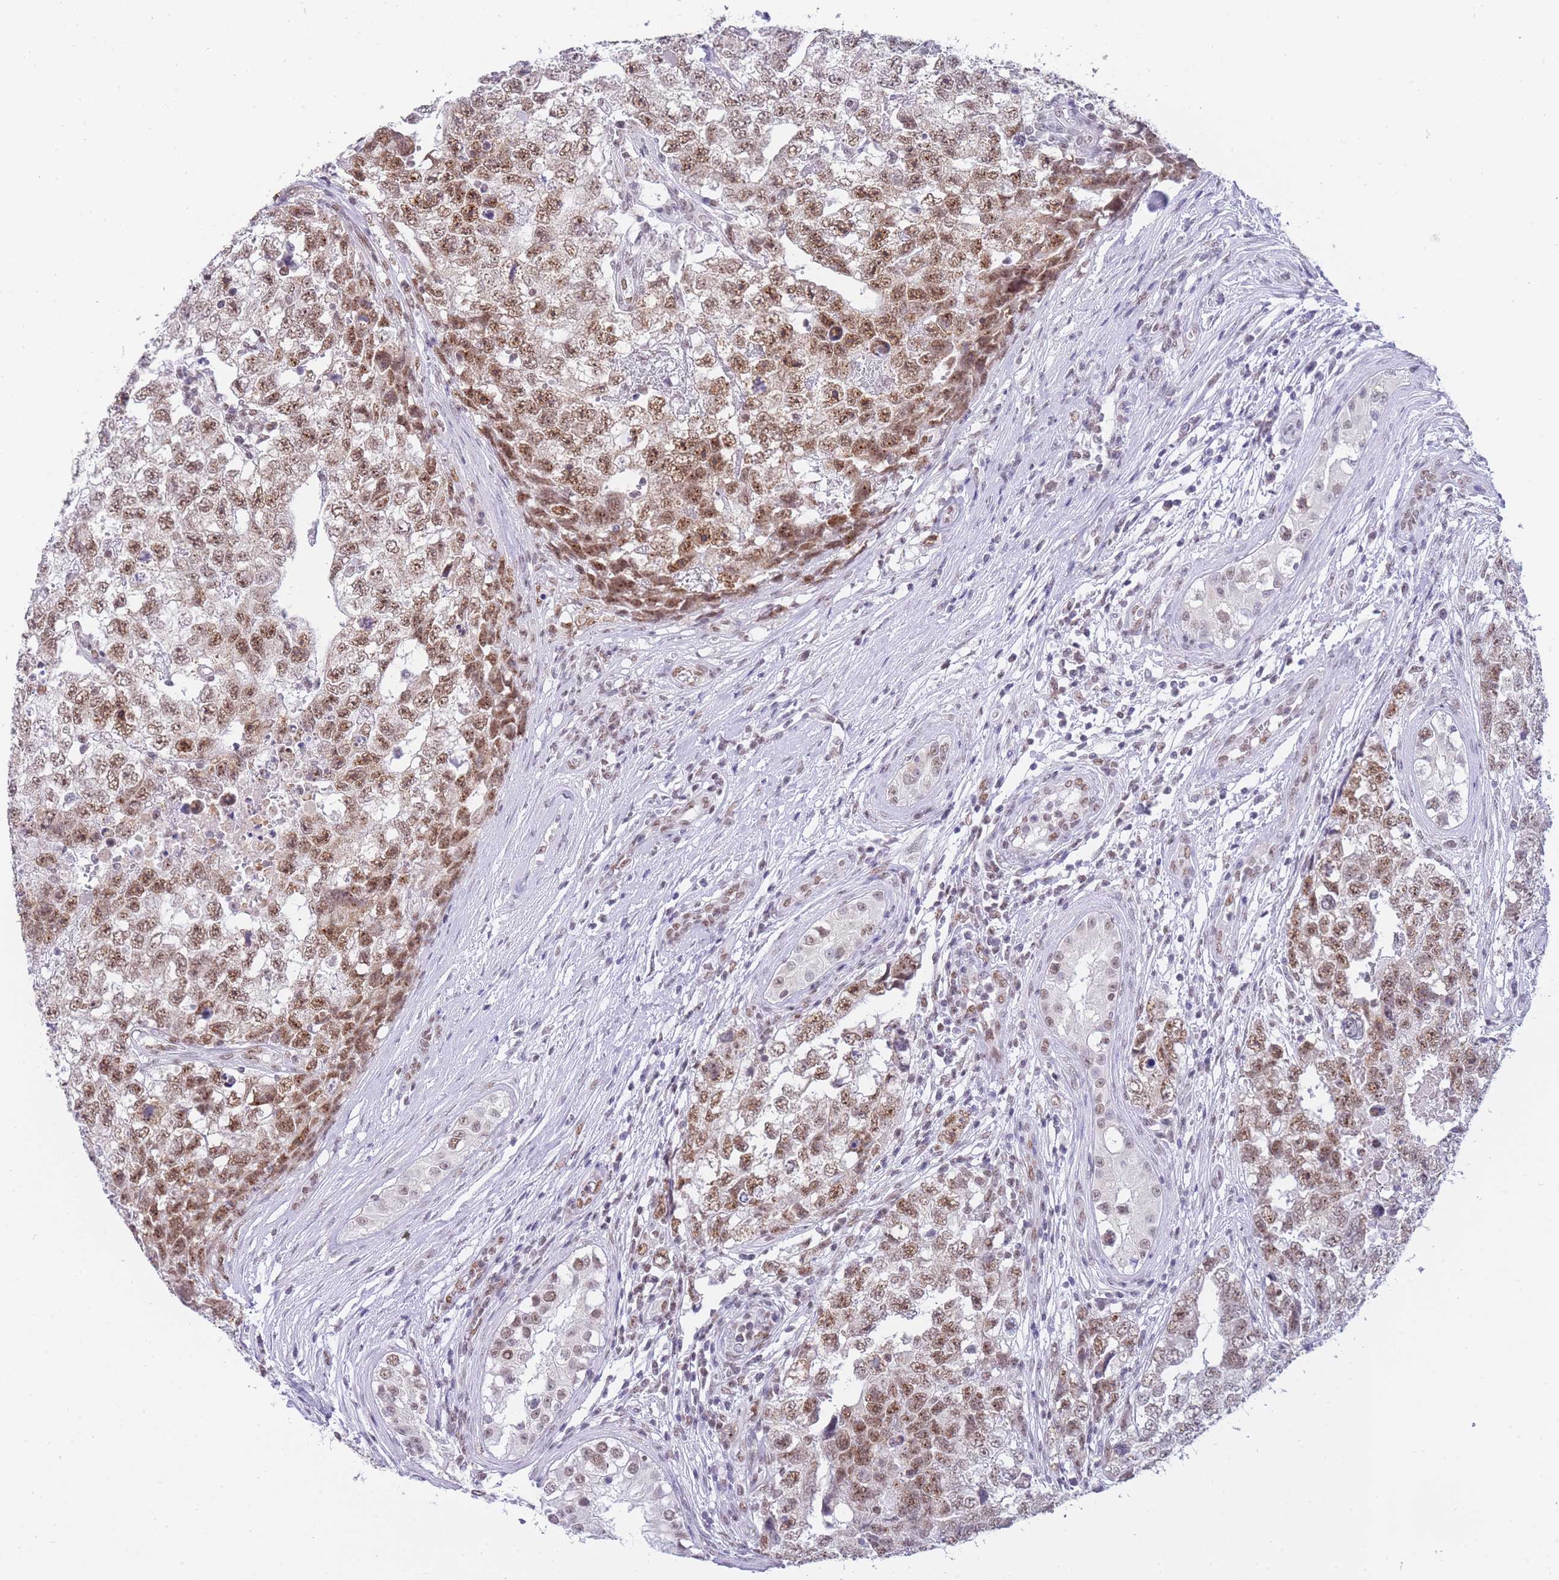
{"staining": {"intensity": "moderate", "quantity": ">75%", "location": "nuclear"}, "tissue": "testis cancer", "cell_type": "Tumor cells", "image_type": "cancer", "snomed": [{"axis": "morphology", "description": "Carcinoma, Embryonal, NOS"}, {"axis": "topography", "description": "Testis"}], "caption": "Protein staining of embryonal carcinoma (testis) tissue exhibits moderate nuclear positivity in about >75% of tumor cells.", "gene": "FRAT2", "patient": {"sex": "male", "age": 22}}